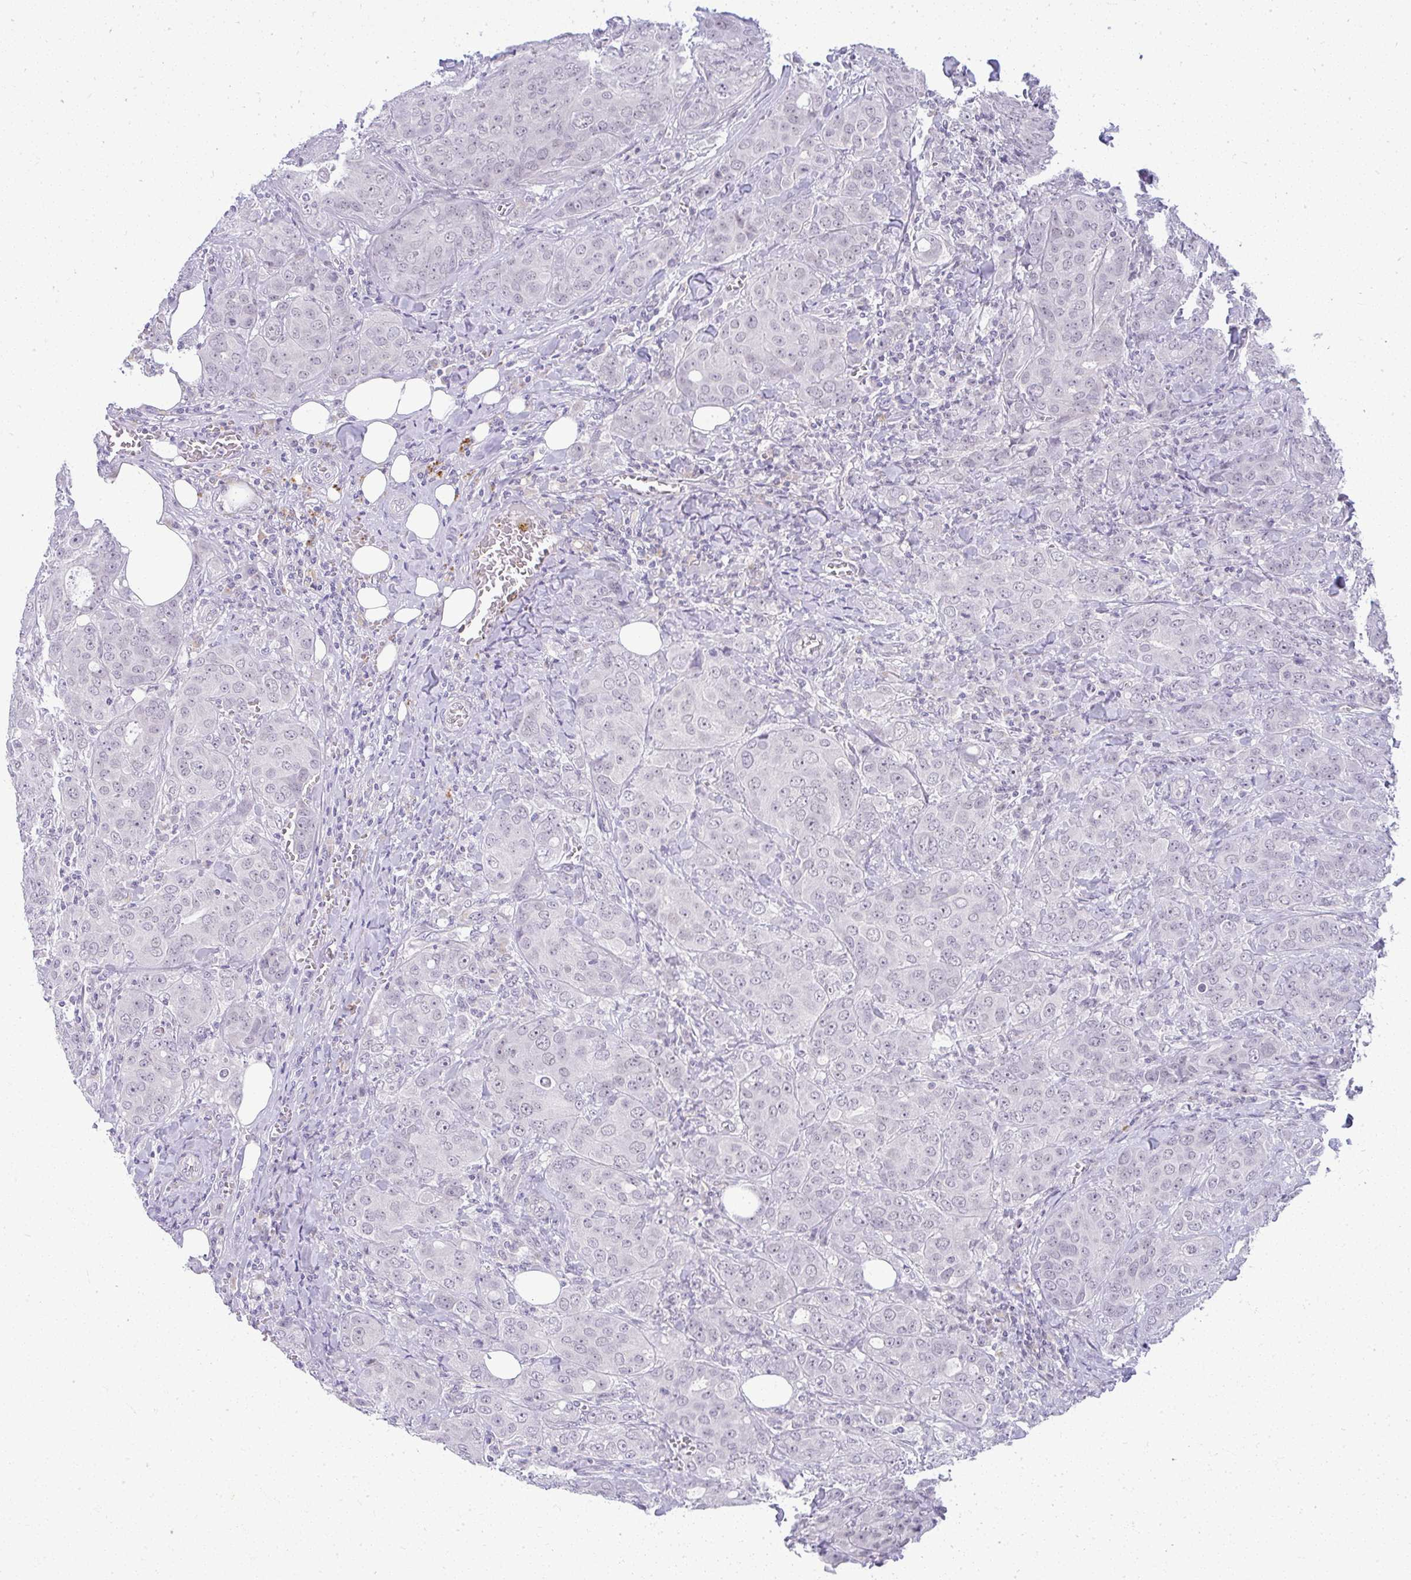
{"staining": {"intensity": "negative", "quantity": "none", "location": "none"}, "tissue": "breast cancer", "cell_type": "Tumor cells", "image_type": "cancer", "snomed": [{"axis": "morphology", "description": "Duct carcinoma"}, {"axis": "topography", "description": "Breast"}], "caption": "This is a image of immunohistochemistry staining of breast cancer (infiltrating ductal carcinoma), which shows no positivity in tumor cells.", "gene": "TEX33", "patient": {"sex": "female", "age": 43}}